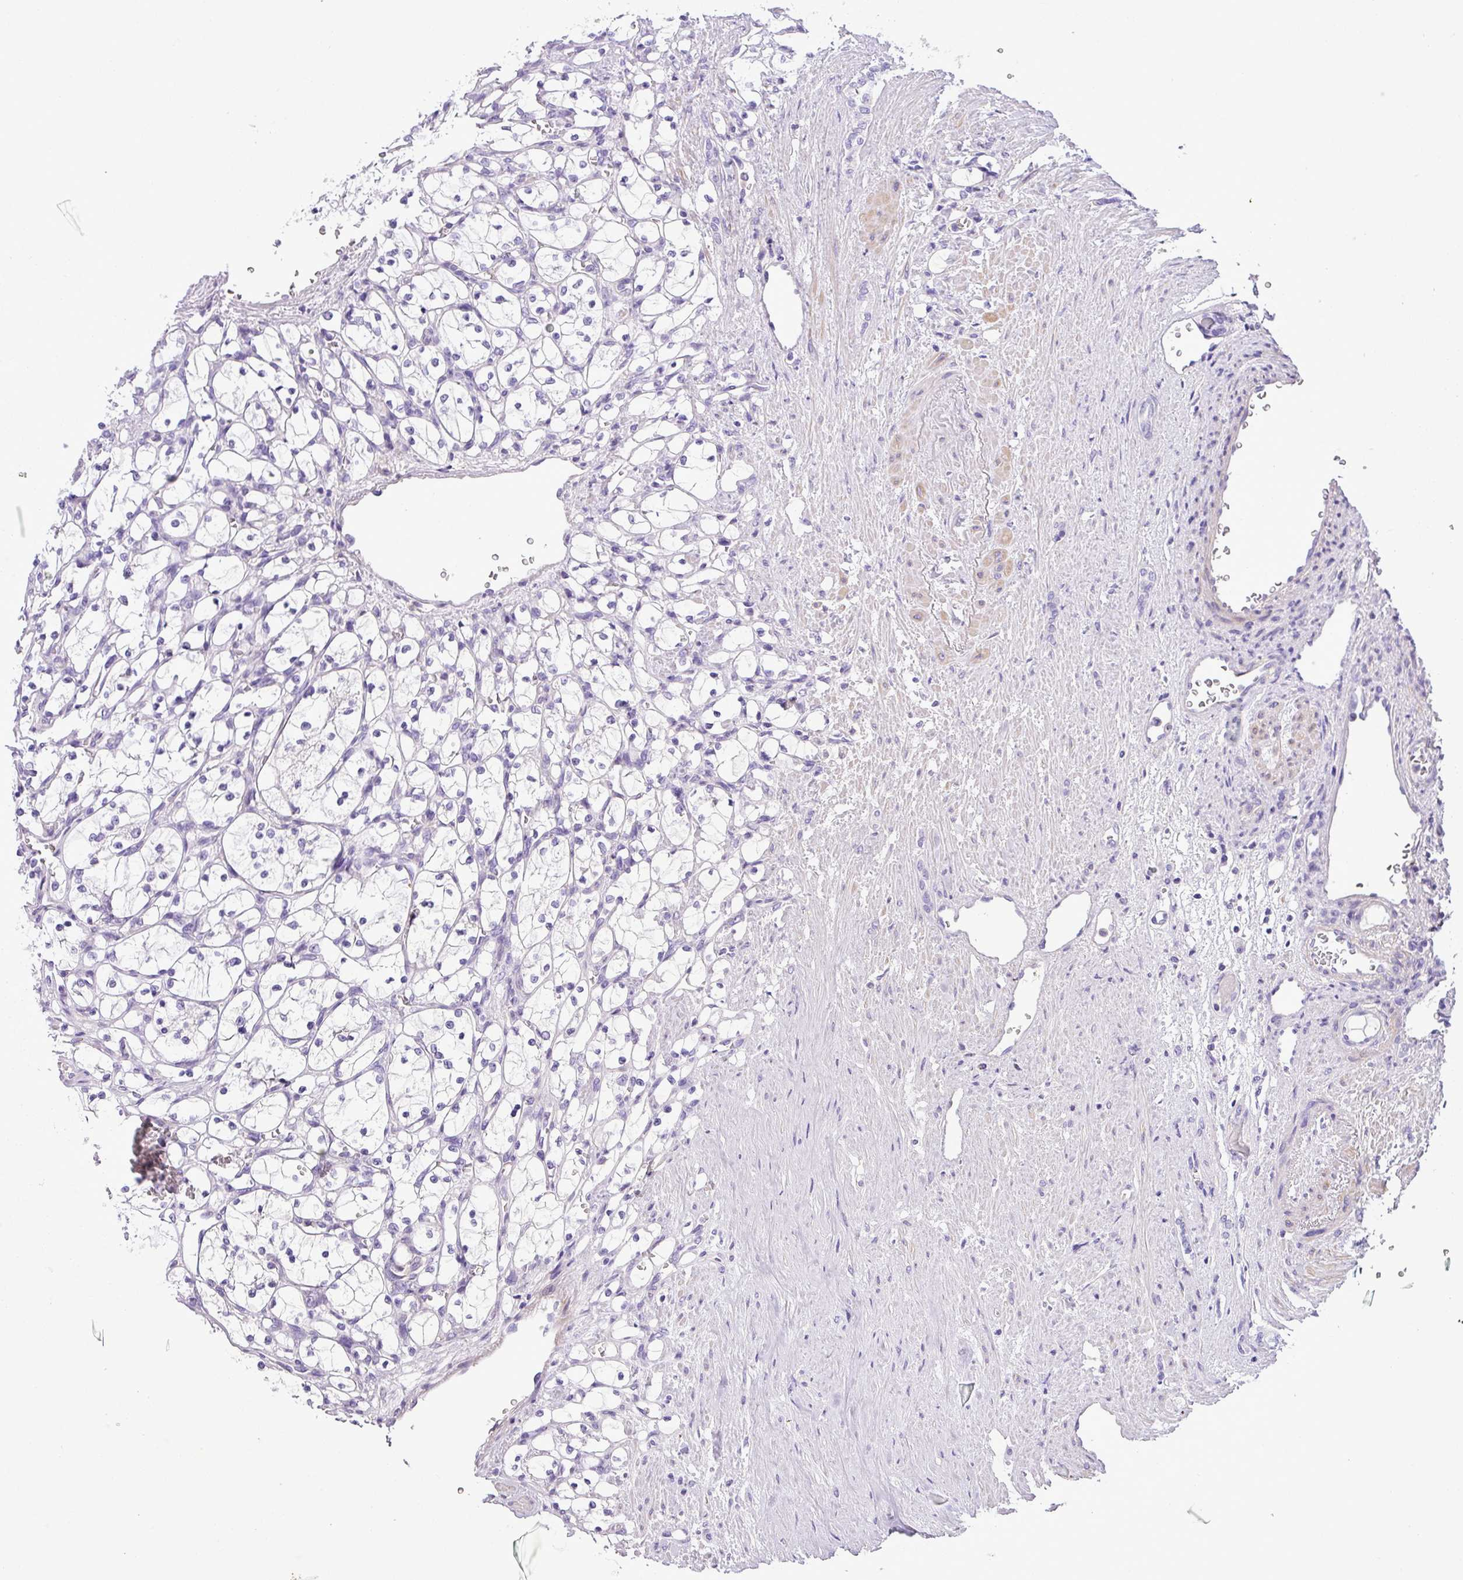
{"staining": {"intensity": "negative", "quantity": "none", "location": "none"}, "tissue": "renal cancer", "cell_type": "Tumor cells", "image_type": "cancer", "snomed": [{"axis": "morphology", "description": "Adenocarcinoma, NOS"}, {"axis": "topography", "description": "Kidney"}], "caption": "Immunohistochemical staining of renal cancer demonstrates no significant positivity in tumor cells. (IHC, brightfield microscopy, high magnification).", "gene": "ZNF334", "patient": {"sex": "female", "age": 69}}